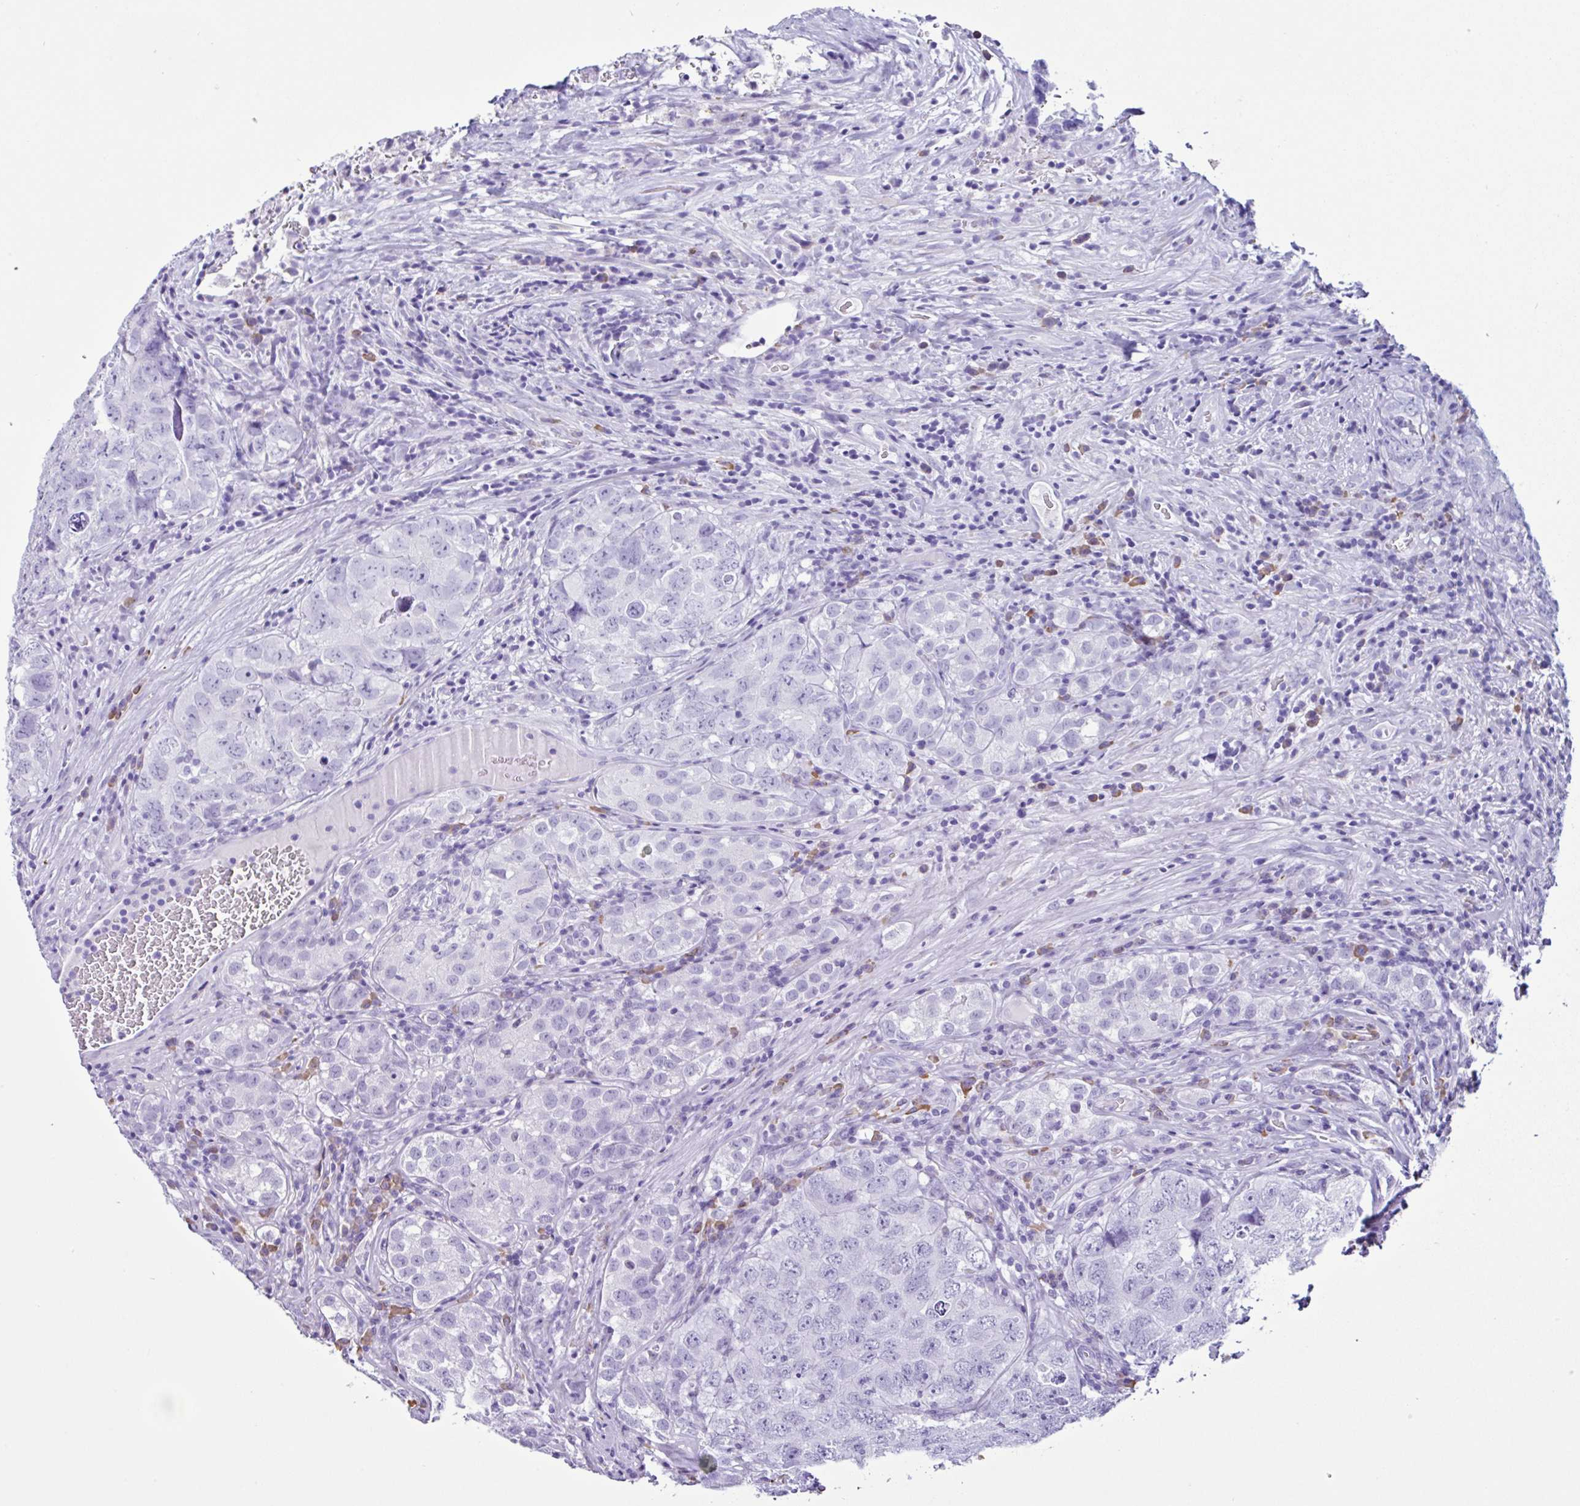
{"staining": {"intensity": "negative", "quantity": "none", "location": "none"}, "tissue": "testis cancer", "cell_type": "Tumor cells", "image_type": "cancer", "snomed": [{"axis": "morphology", "description": "Seminoma, NOS"}, {"axis": "morphology", "description": "Carcinoma, Embryonal, NOS"}, {"axis": "topography", "description": "Testis"}], "caption": "This image is of testis seminoma stained with immunohistochemistry to label a protein in brown with the nuclei are counter-stained blue. There is no positivity in tumor cells. The staining is performed using DAB brown chromogen with nuclei counter-stained in using hematoxylin.", "gene": "PIGF", "patient": {"sex": "male", "age": 43}}